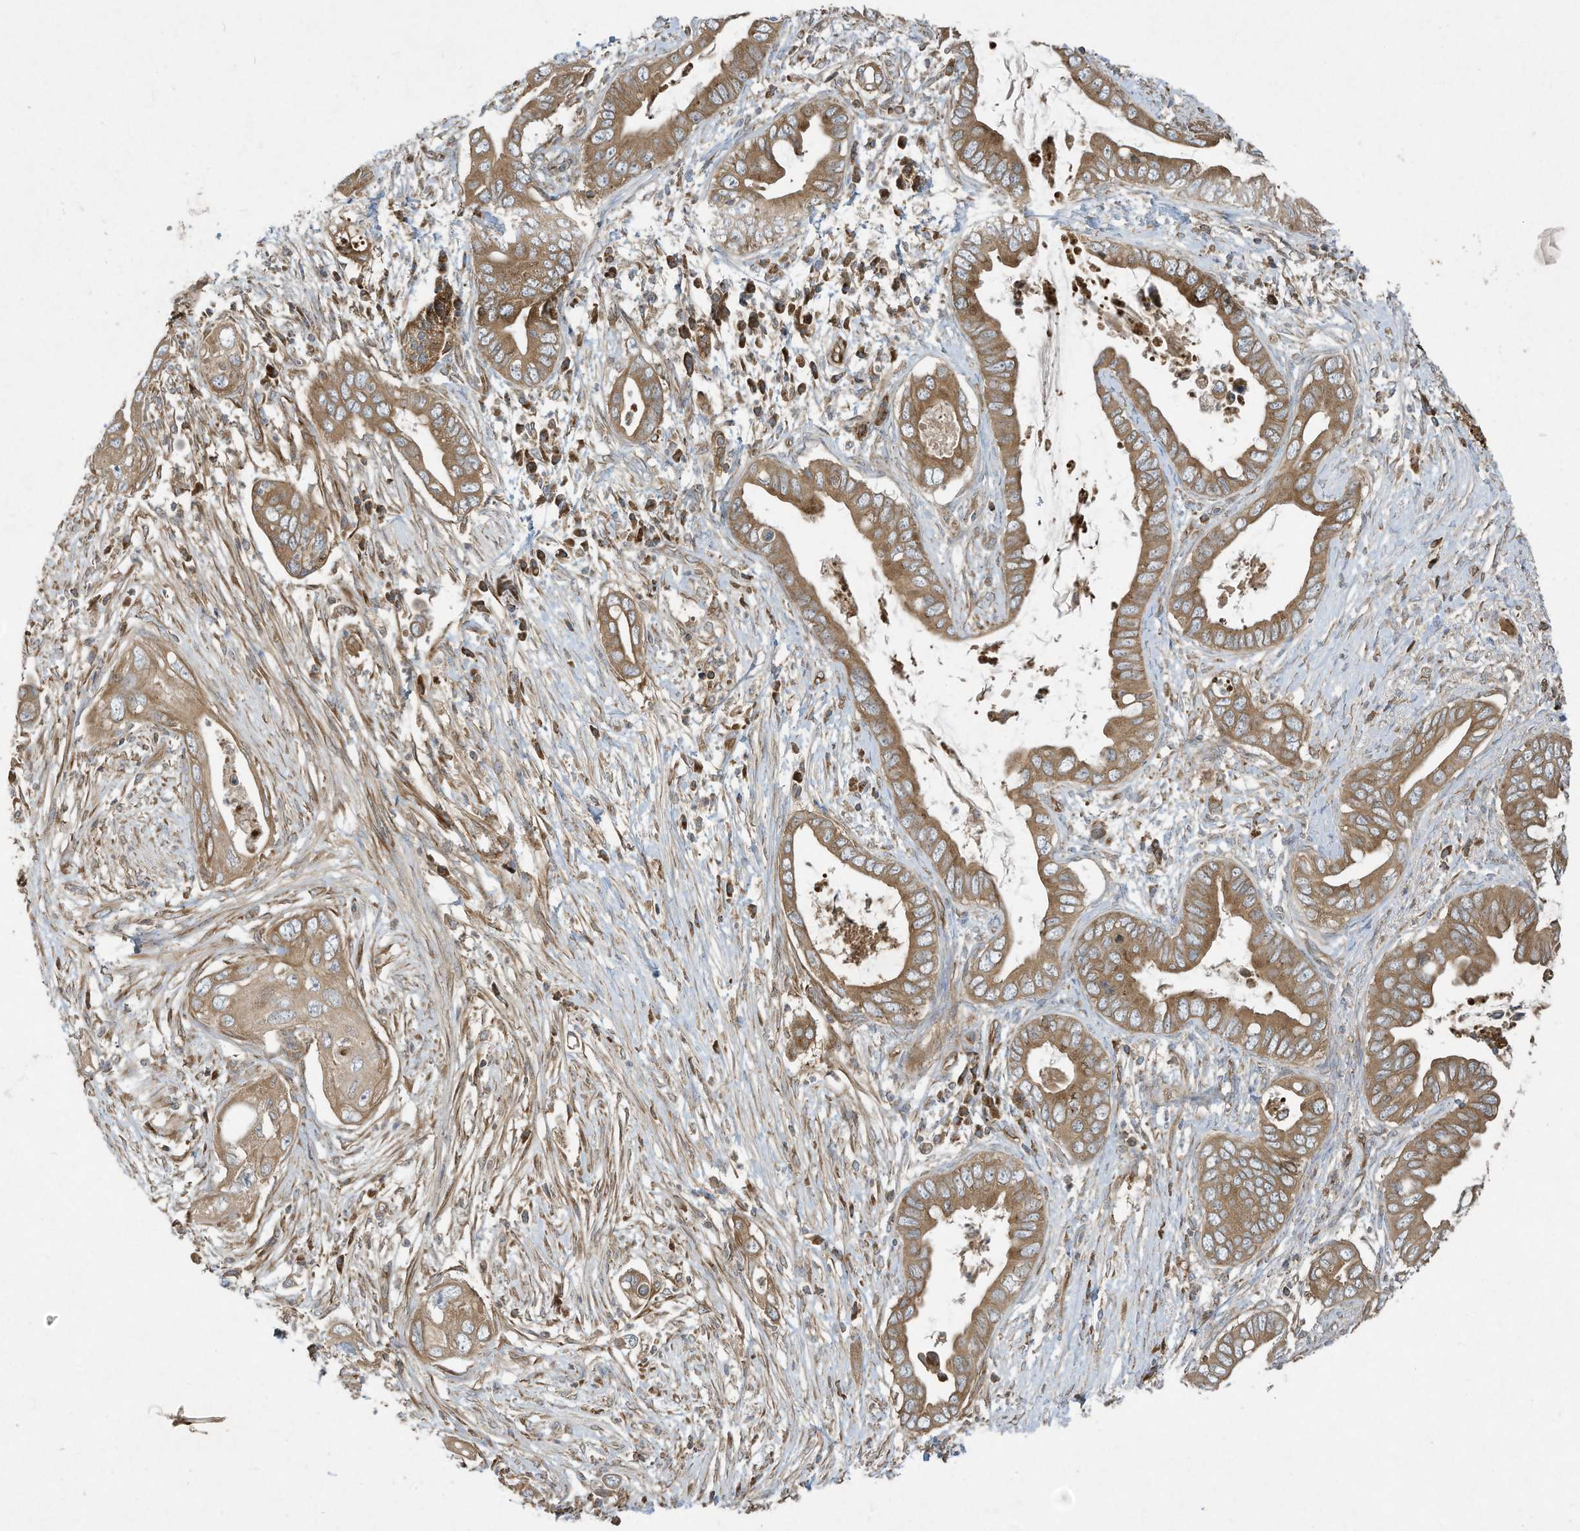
{"staining": {"intensity": "moderate", "quantity": ">75%", "location": "cytoplasmic/membranous"}, "tissue": "pancreatic cancer", "cell_type": "Tumor cells", "image_type": "cancer", "snomed": [{"axis": "morphology", "description": "Adenocarcinoma, NOS"}, {"axis": "topography", "description": "Pancreas"}], "caption": "Immunohistochemistry photomicrograph of neoplastic tissue: human pancreatic adenocarcinoma stained using immunohistochemistry (IHC) displays medium levels of moderate protein expression localized specifically in the cytoplasmic/membranous of tumor cells, appearing as a cytoplasmic/membranous brown color.", "gene": "SYNJ2", "patient": {"sex": "male", "age": 75}}